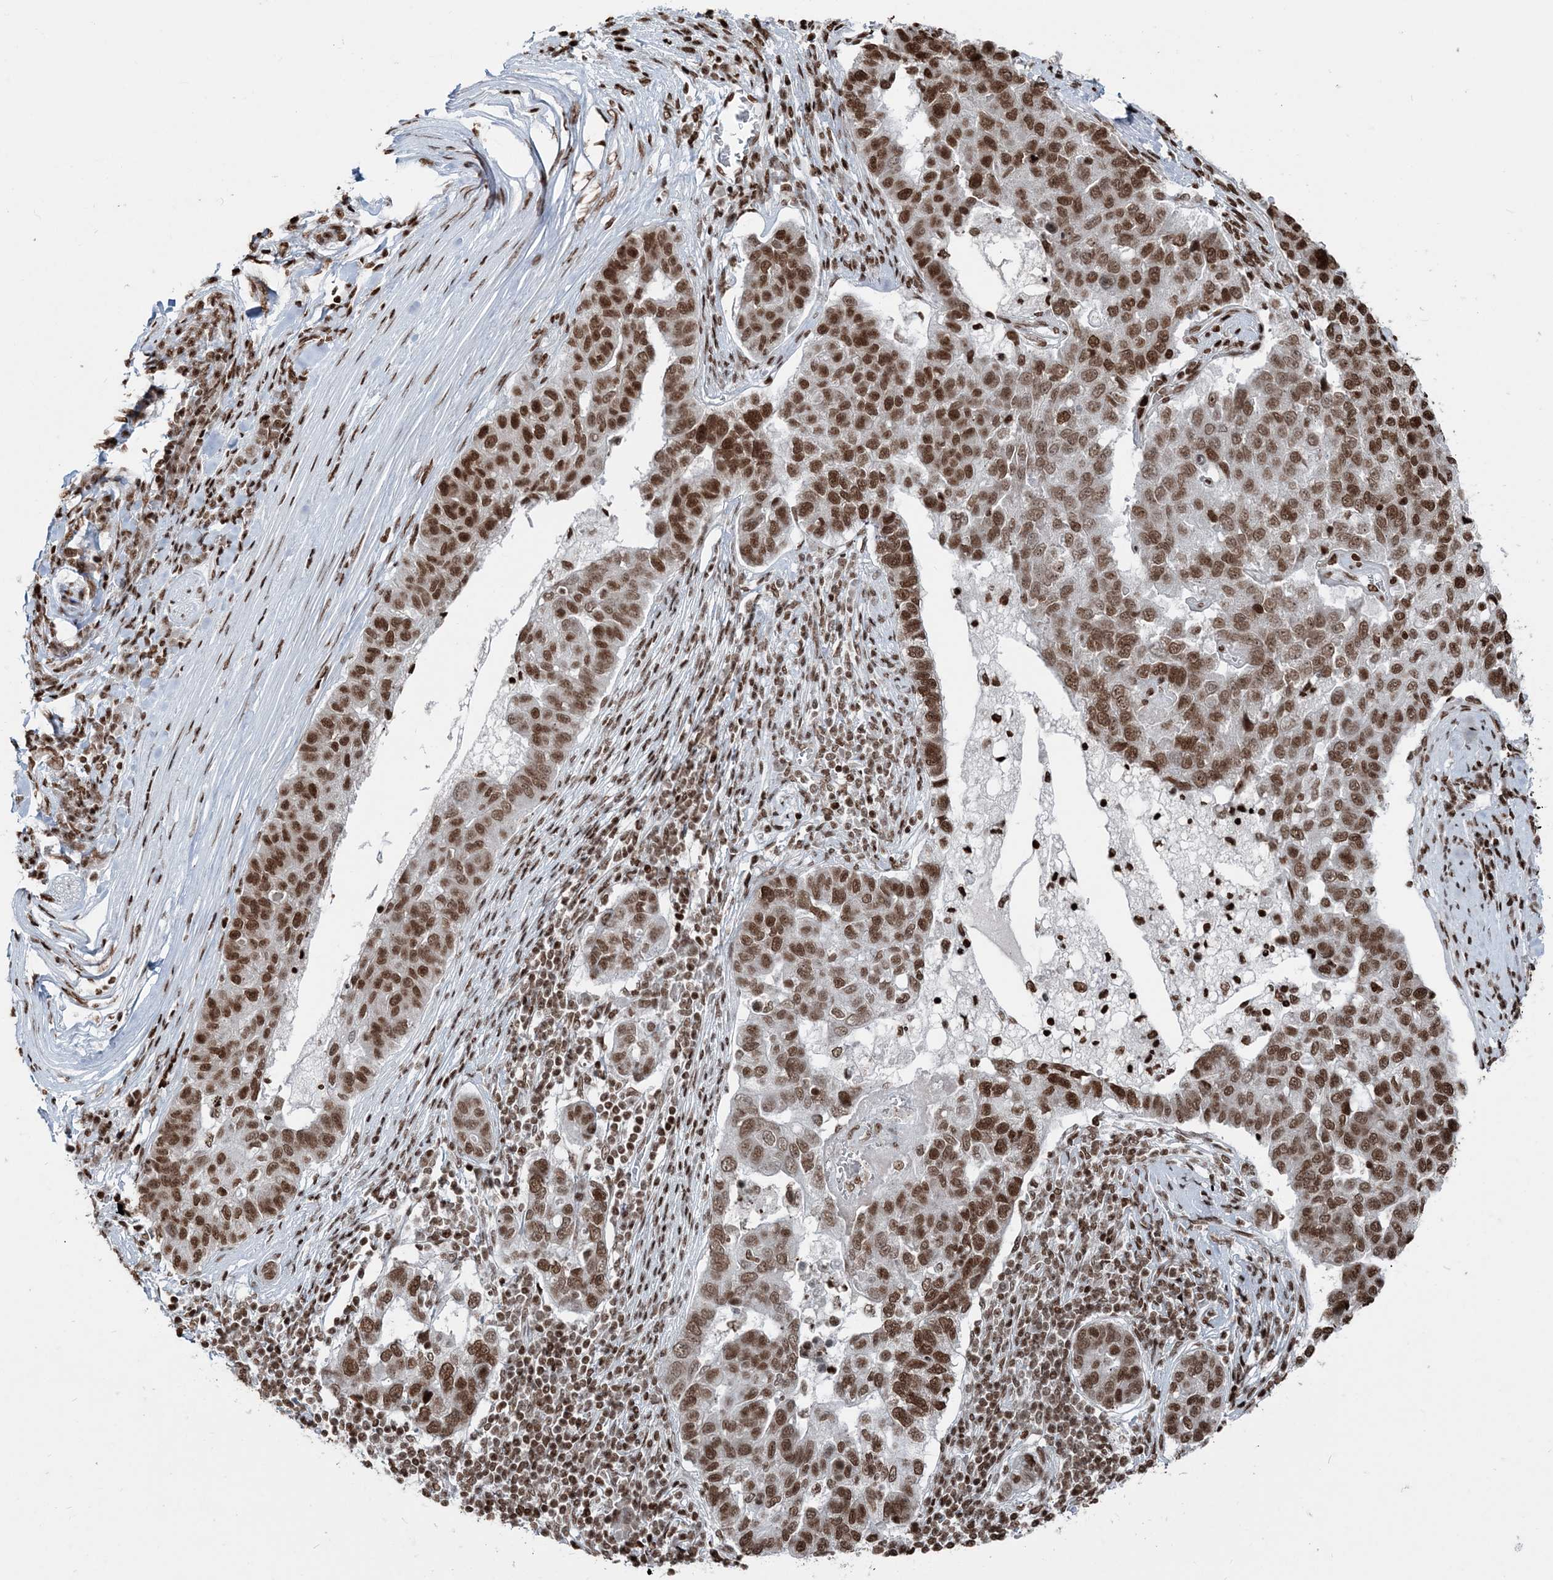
{"staining": {"intensity": "moderate", "quantity": ">75%", "location": "nuclear"}, "tissue": "pancreatic cancer", "cell_type": "Tumor cells", "image_type": "cancer", "snomed": [{"axis": "morphology", "description": "Adenocarcinoma, NOS"}, {"axis": "topography", "description": "Pancreas"}], "caption": "Immunohistochemistry (IHC) of pancreatic cancer displays medium levels of moderate nuclear positivity in about >75% of tumor cells.", "gene": "H3-3B", "patient": {"sex": "female", "age": 61}}